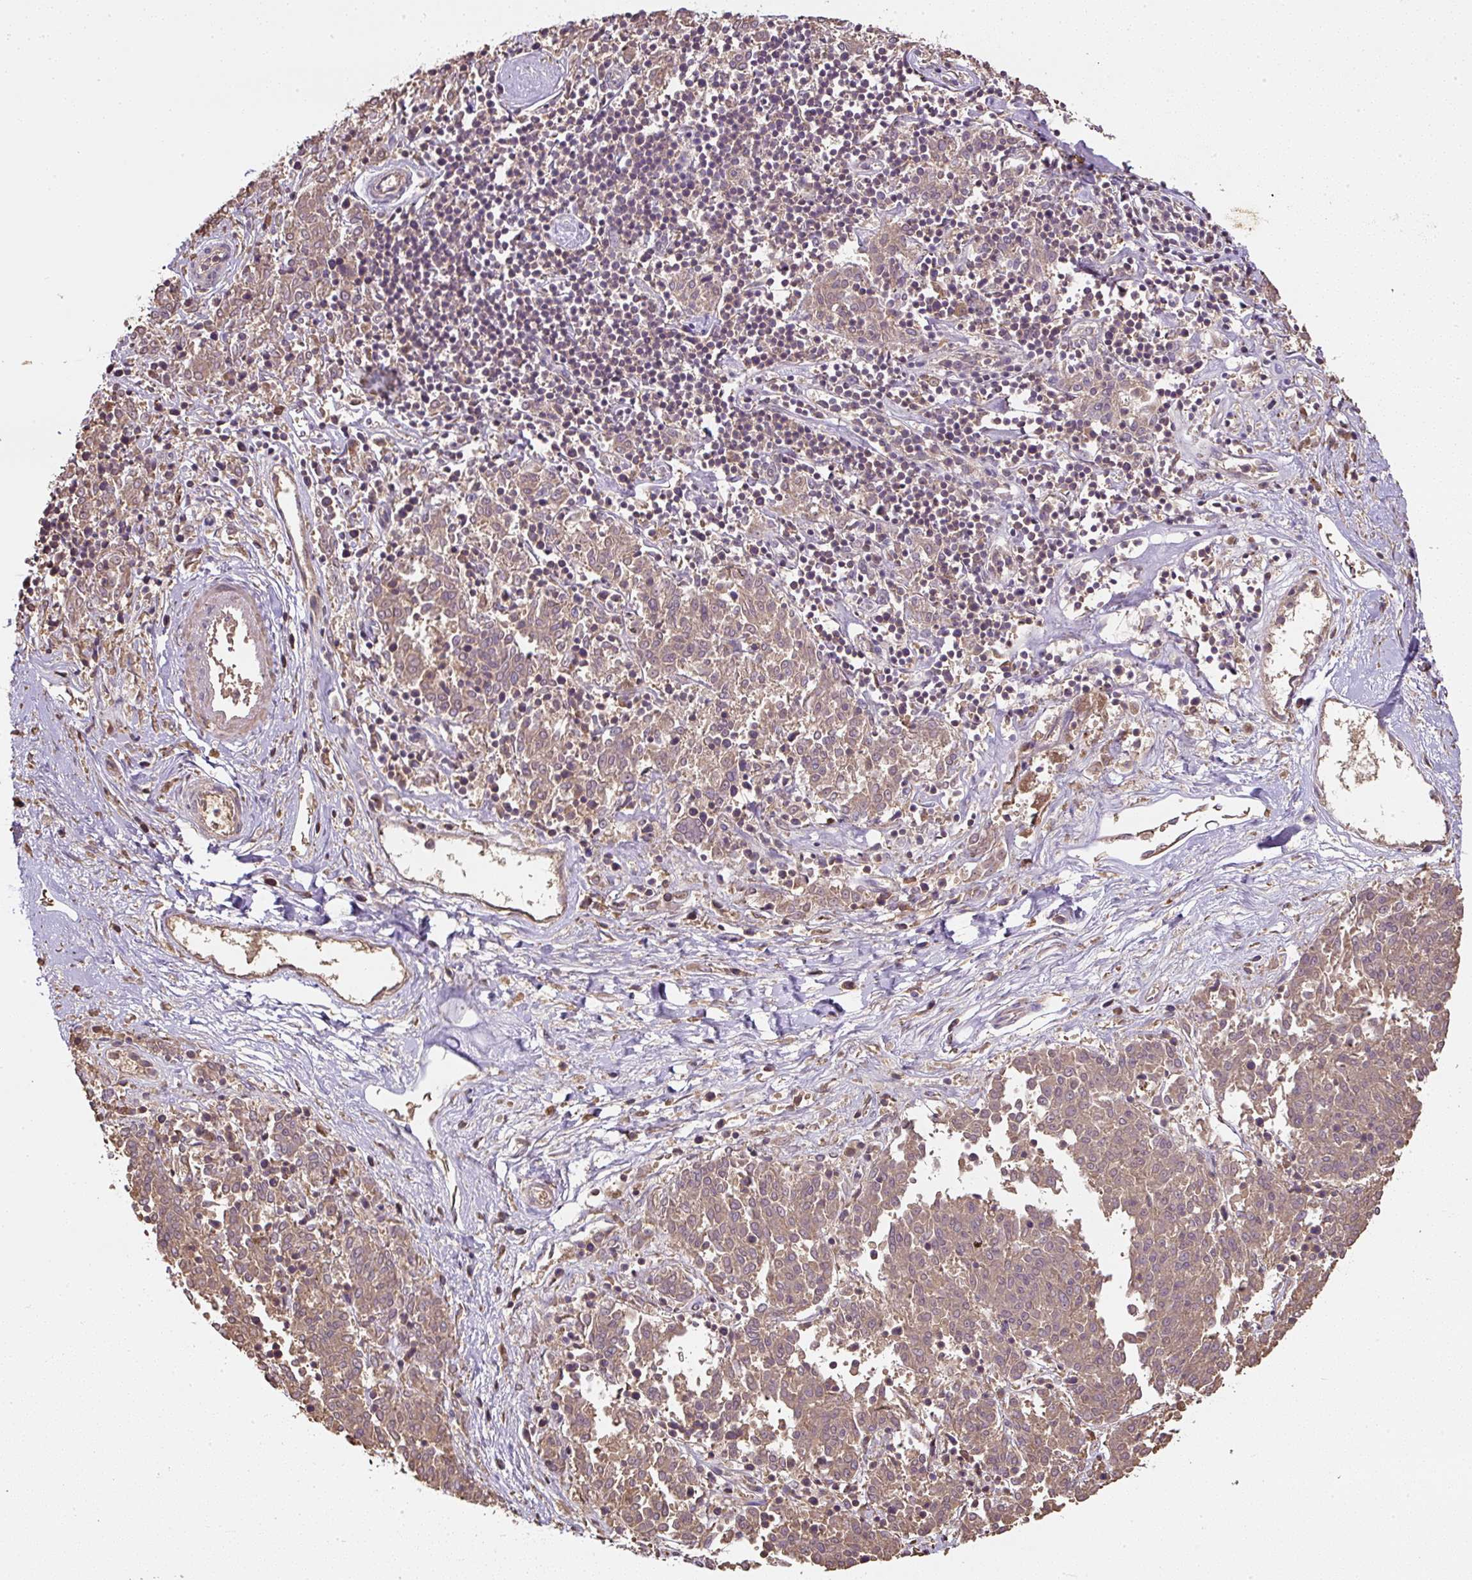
{"staining": {"intensity": "weak", "quantity": ">75%", "location": "cytoplasmic/membranous"}, "tissue": "melanoma", "cell_type": "Tumor cells", "image_type": "cancer", "snomed": [{"axis": "morphology", "description": "Malignant melanoma, NOS"}, {"axis": "topography", "description": "Skin"}], "caption": "Protein staining demonstrates weak cytoplasmic/membranous expression in approximately >75% of tumor cells in melanoma.", "gene": "TMEM170B", "patient": {"sex": "female", "age": 72}}